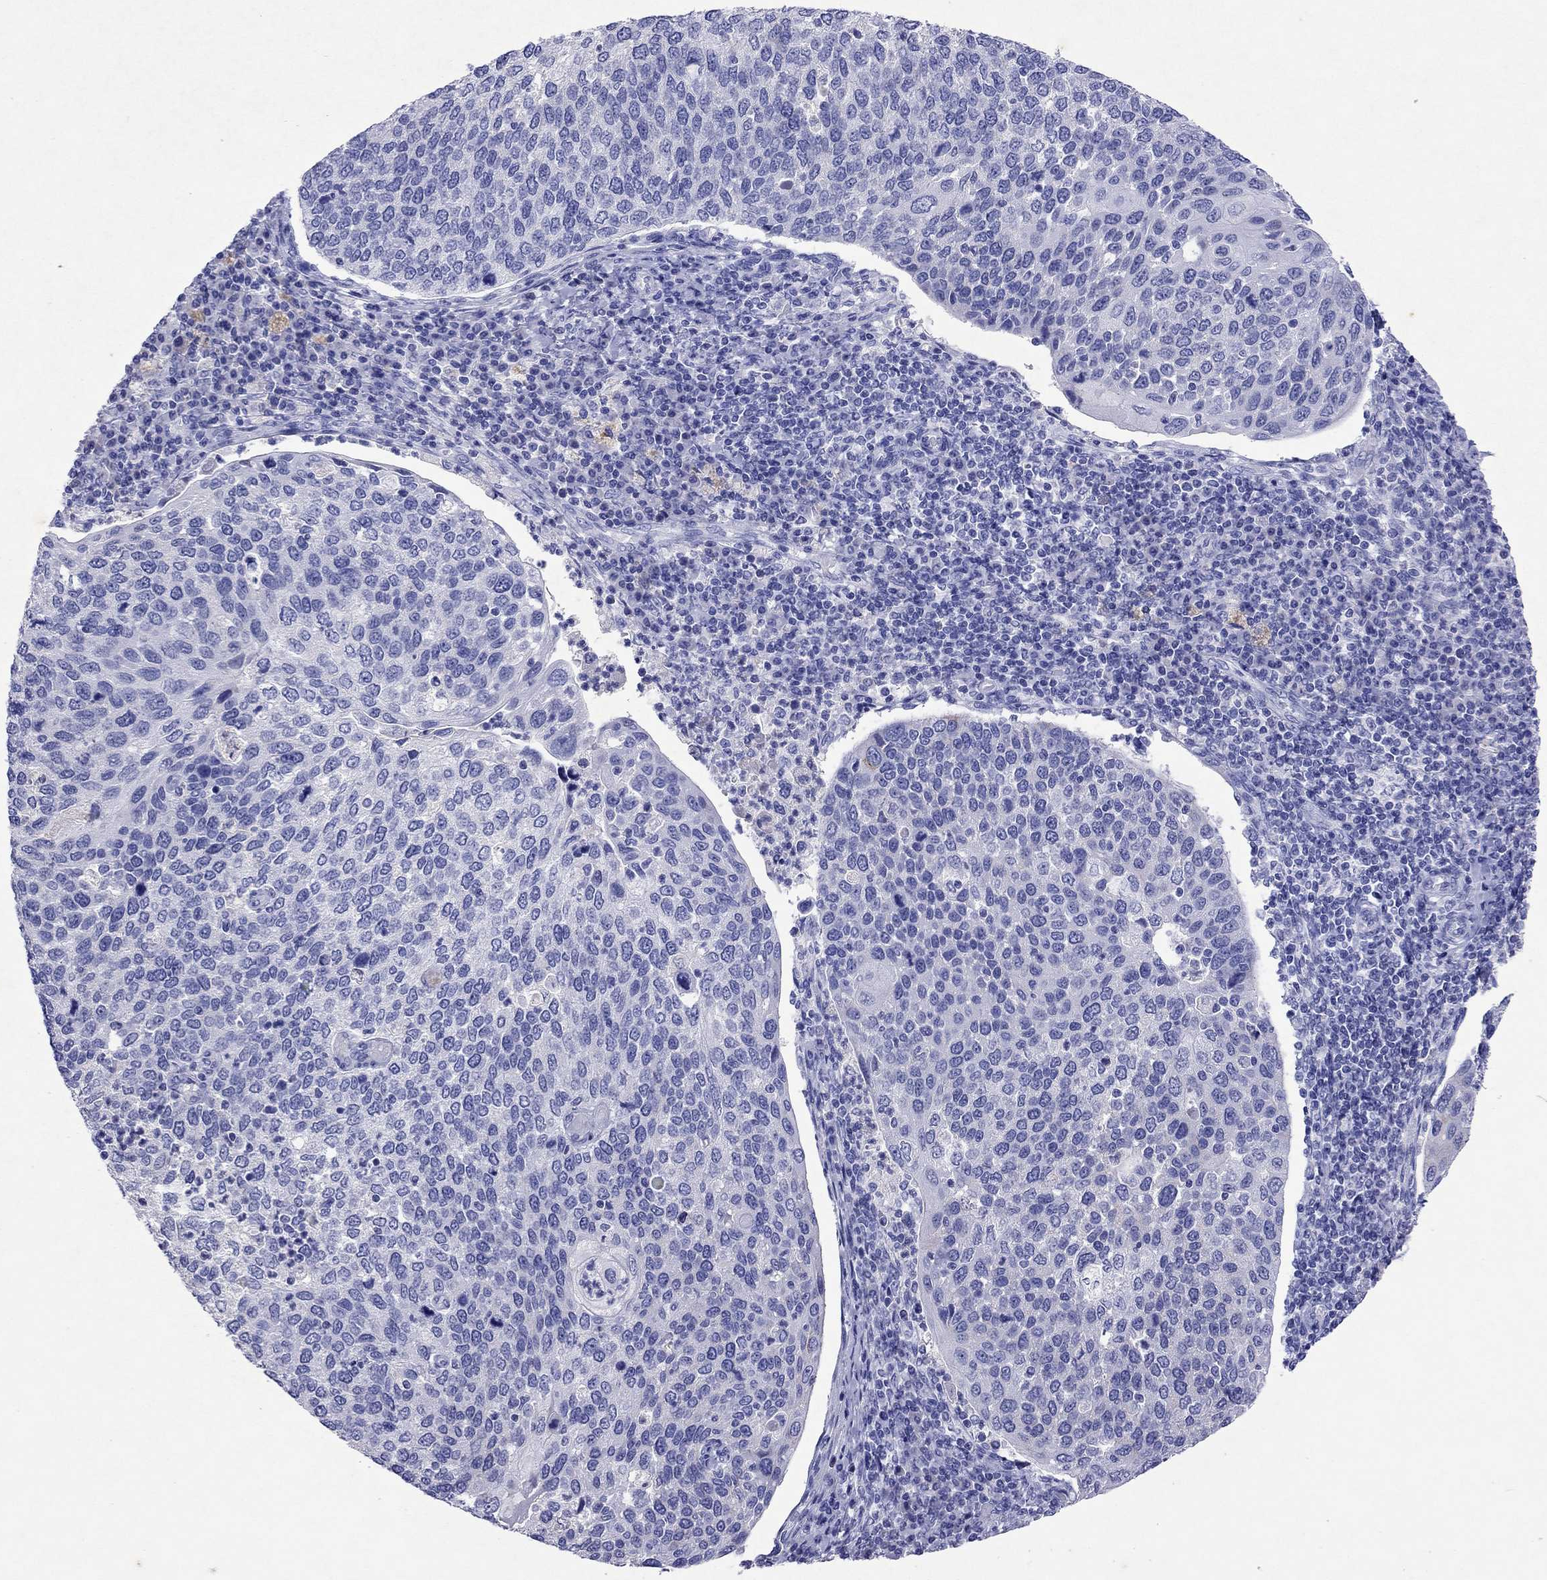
{"staining": {"intensity": "negative", "quantity": "none", "location": "none"}, "tissue": "cervical cancer", "cell_type": "Tumor cells", "image_type": "cancer", "snomed": [{"axis": "morphology", "description": "Squamous cell carcinoma, NOS"}, {"axis": "topography", "description": "Cervix"}], "caption": "Immunohistochemistry histopathology image of human cervical cancer (squamous cell carcinoma) stained for a protein (brown), which shows no expression in tumor cells. (Immunohistochemistry (ihc), brightfield microscopy, high magnification).", "gene": "ARMC12", "patient": {"sex": "female", "age": 54}}